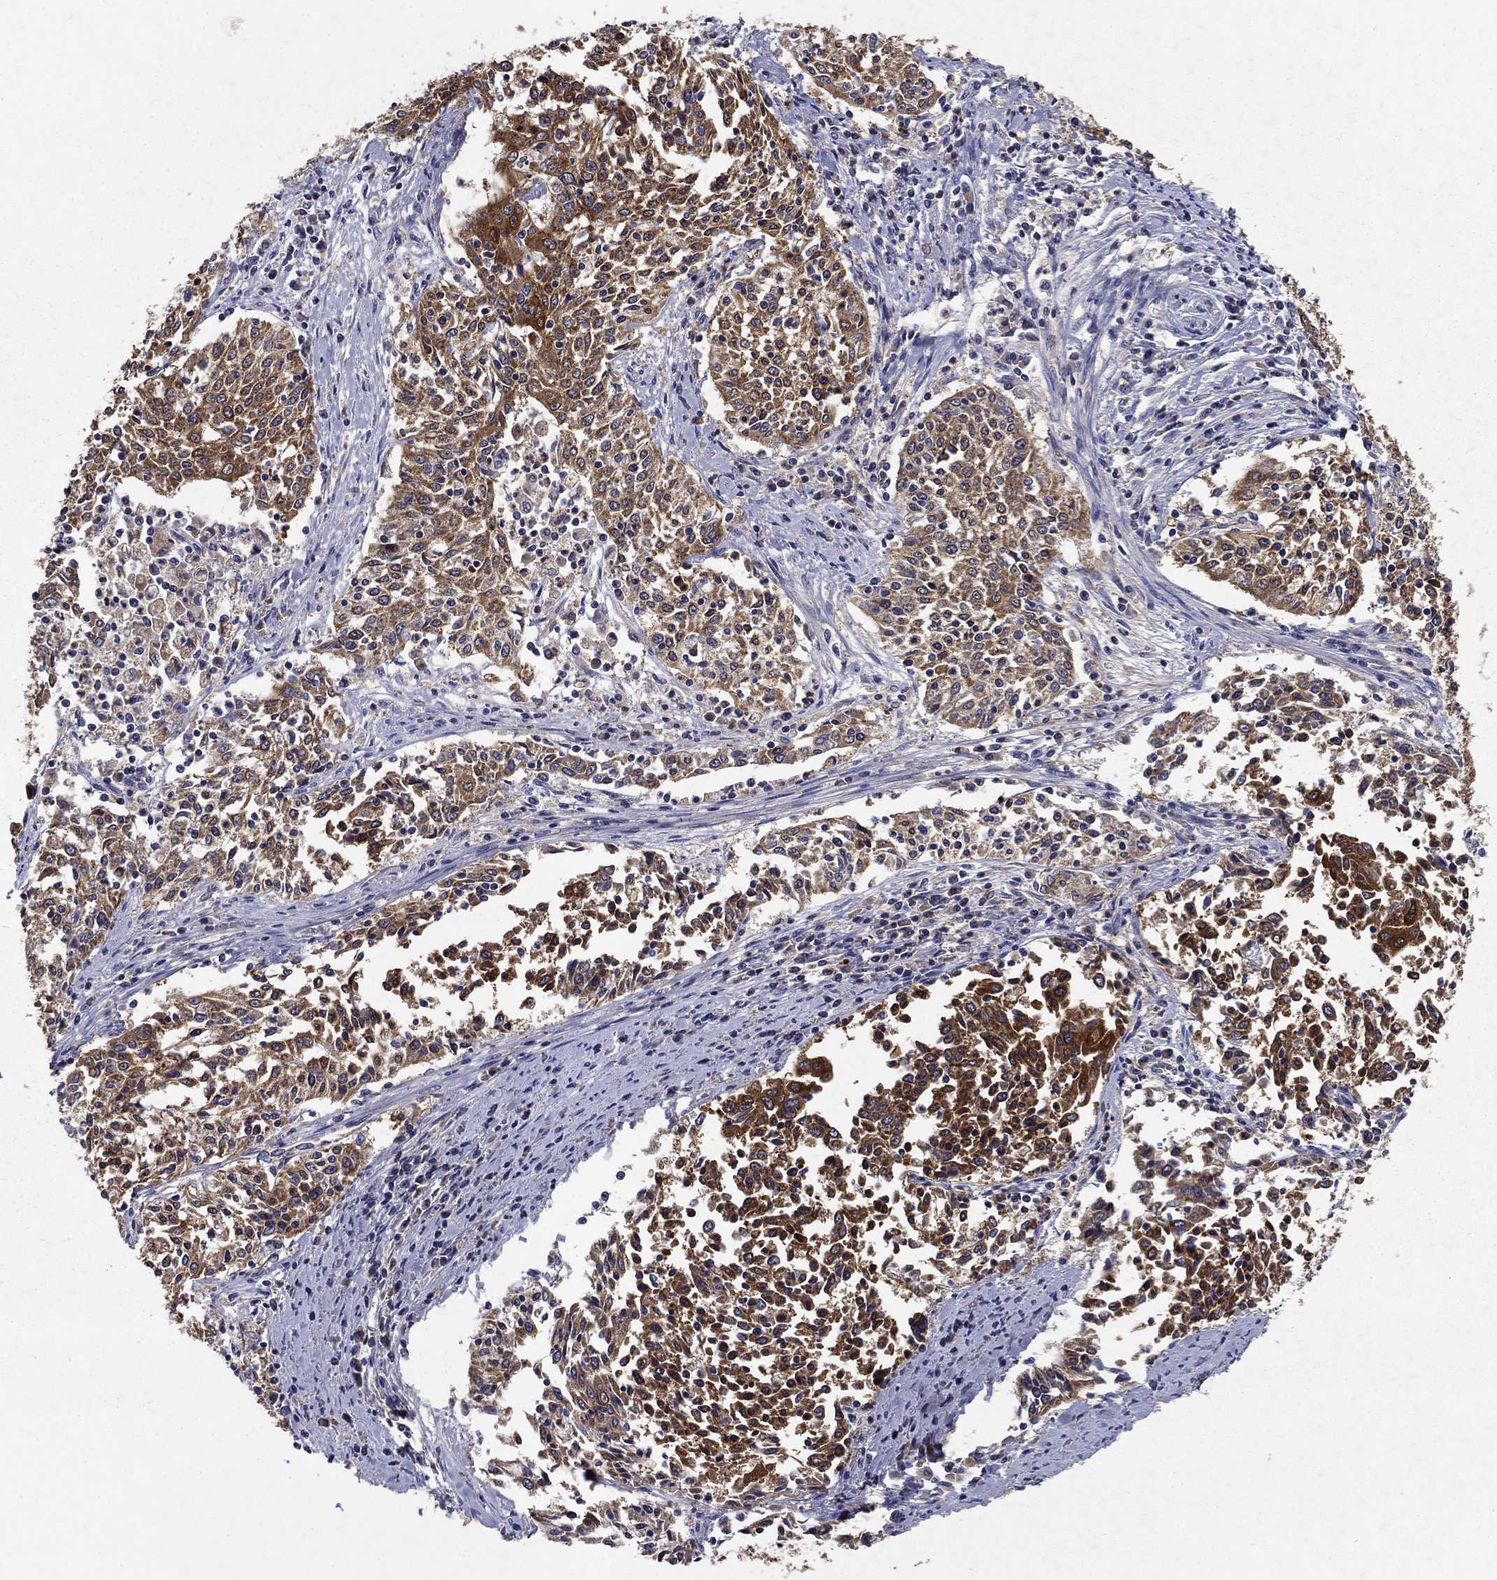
{"staining": {"intensity": "strong", "quantity": "25%-75%", "location": "cytoplasmic/membranous"}, "tissue": "cervical cancer", "cell_type": "Tumor cells", "image_type": "cancer", "snomed": [{"axis": "morphology", "description": "Squamous cell carcinoma, NOS"}, {"axis": "topography", "description": "Cervix"}], "caption": "Immunohistochemistry (IHC) histopathology image of neoplastic tissue: human cervical cancer (squamous cell carcinoma) stained using immunohistochemistry (IHC) reveals high levels of strong protein expression localized specifically in the cytoplasmic/membranous of tumor cells, appearing as a cytoplasmic/membranous brown color.", "gene": "GLTP", "patient": {"sex": "female", "age": 41}}